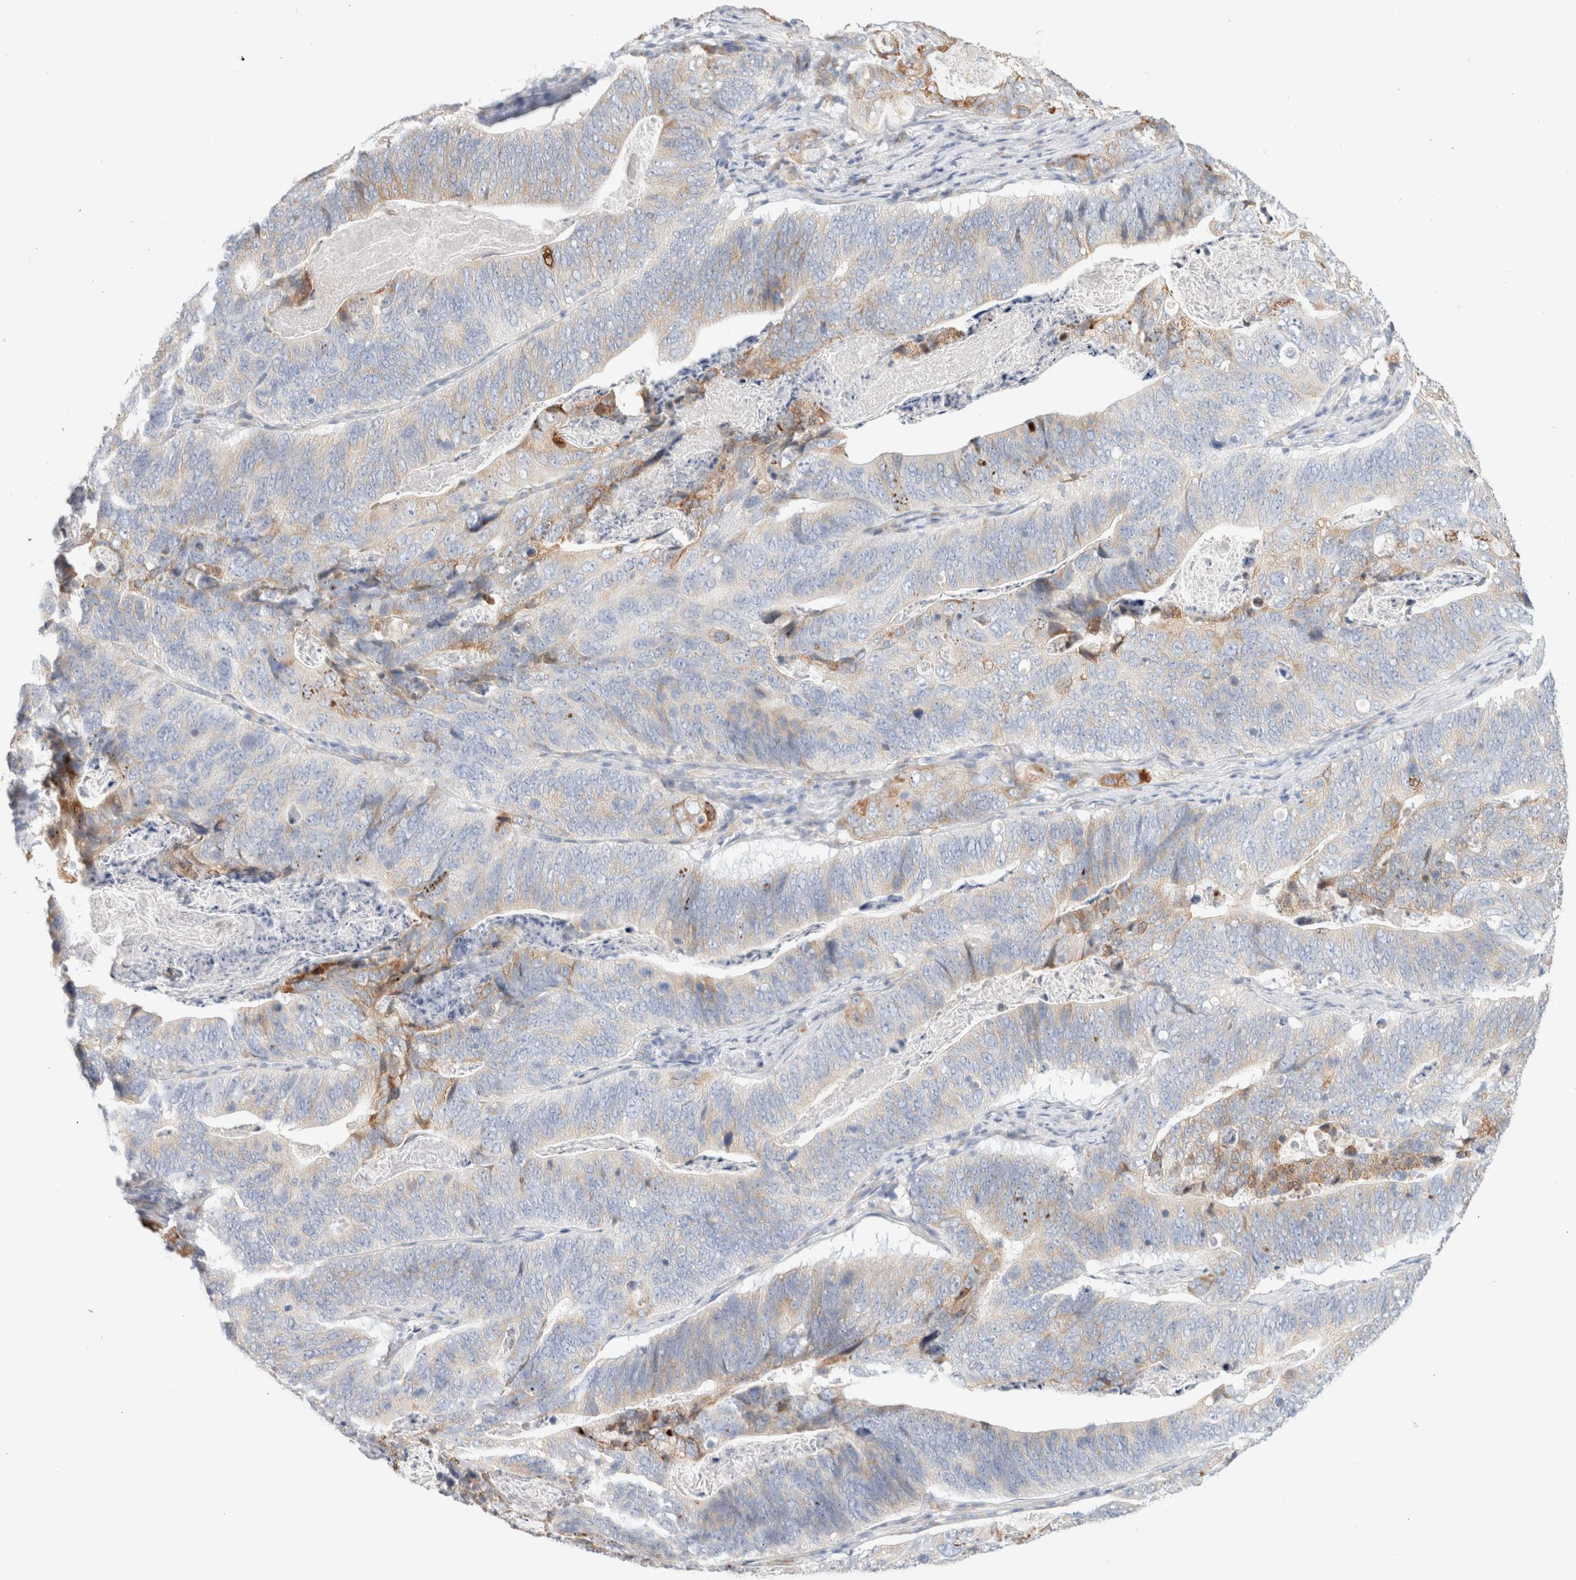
{"staining": {"intensity": "weak", "quantity": "<25%", "location": "cytoplasmic/membranous"}, "tissue": "stomach cancer", "cell_type": "Tumor cells", "image_type": "cancer", "snomed": [{"axis": "morphology", "description": "Normal tissue, NOS"}, {"axis": "morphology", "description": "Adenocarcinoma, NOS"}, {"axis": "topography", "description": "Stomach"}], "caption": "Protein analysis of stomach cancer (adenocarcinoma) shows no significant staining in tumor cells.", "gene": "CSK", "patient": {"sex": "female", "age": 89}}